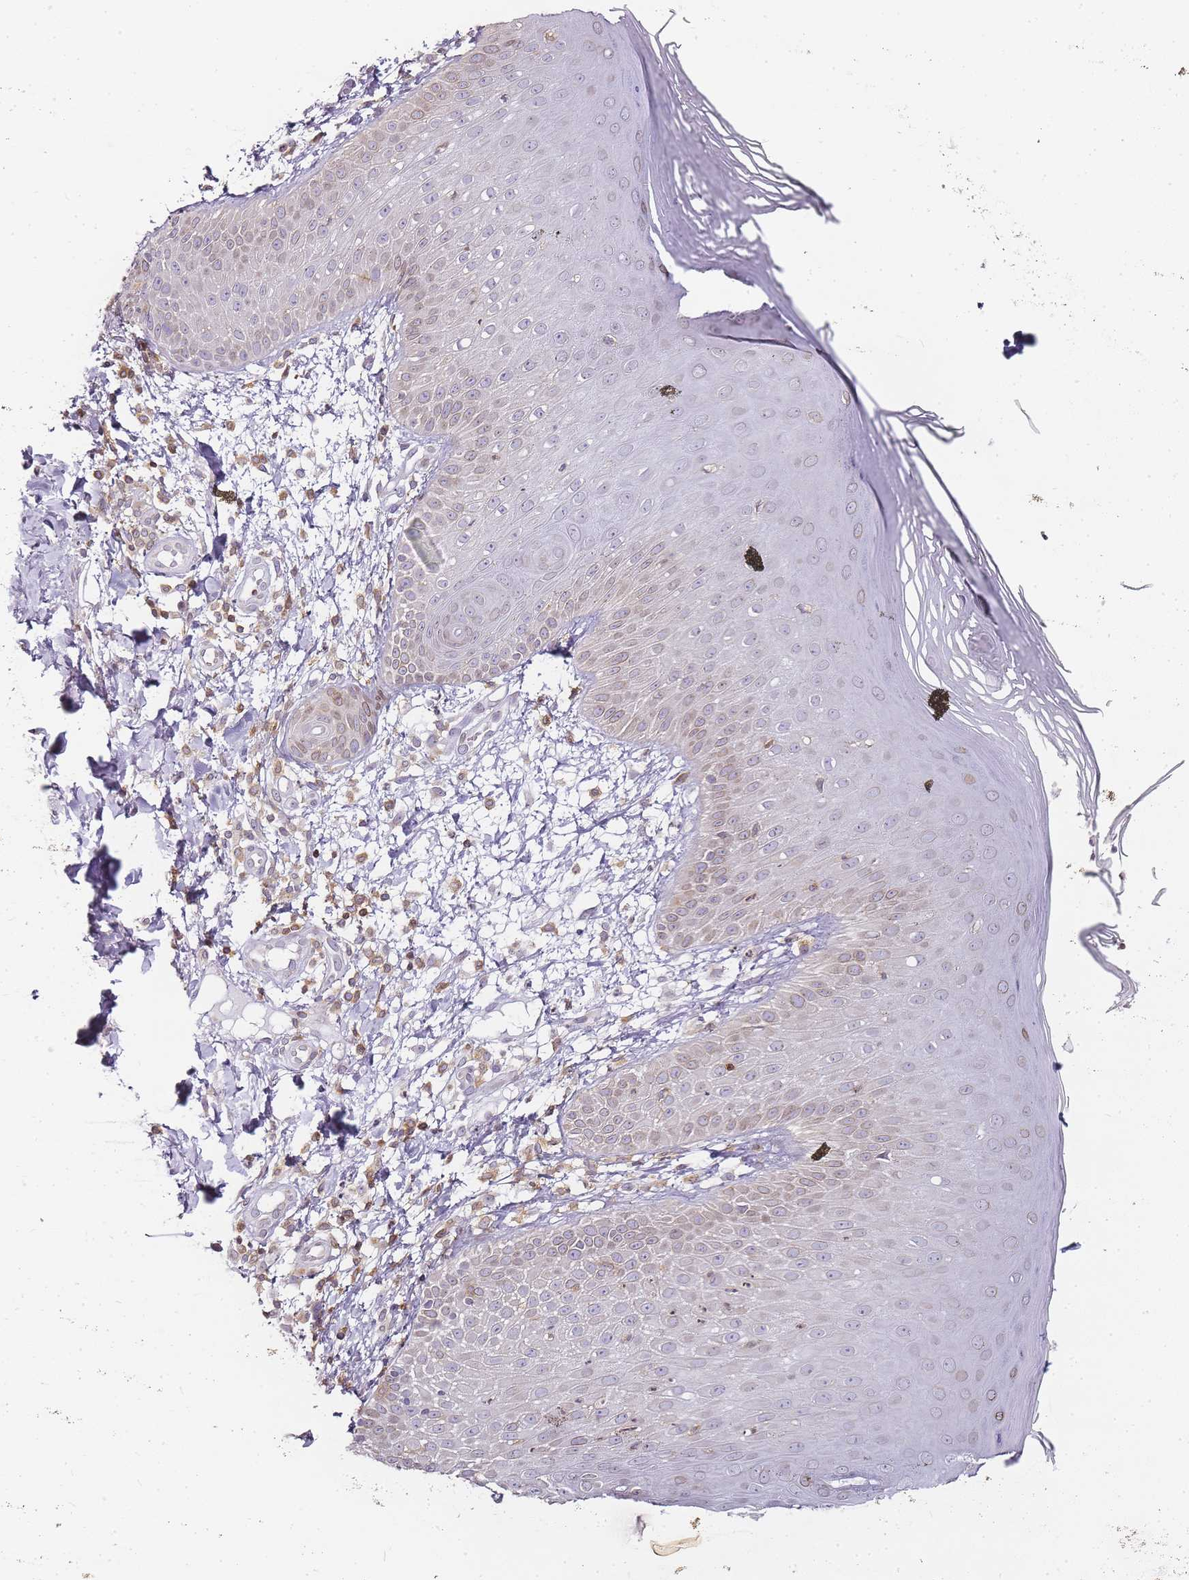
{"staining": {"intensity": "weak", "quantity": "<25%", "location": "cytoplasmic/membranous"}, "tissue": "skin", "cell_type": "Epidermal cells", "image_type": "normal", "snomed": [{"axis": "morphology", "description": "Normal tissue, NOS"}, {"axis": "morphology", "description": "Inflammation, NOS"}, {"axis": "topography", "description": "Soft tissue"}, {"axis": "topography", "description": "Anal"}], "caption": "Protein analysis of normal skin displays no significant staining in epidermal cells. The staining was performed using DAB (3,3'-diaminobenzidine) to visualize the protein expression in brown, while the nuclei were stained in blue with hematoxylin (Magnification: 20x).", "gene": "JAKMIP1", "patient": {"sex": "female", "age": 15}}